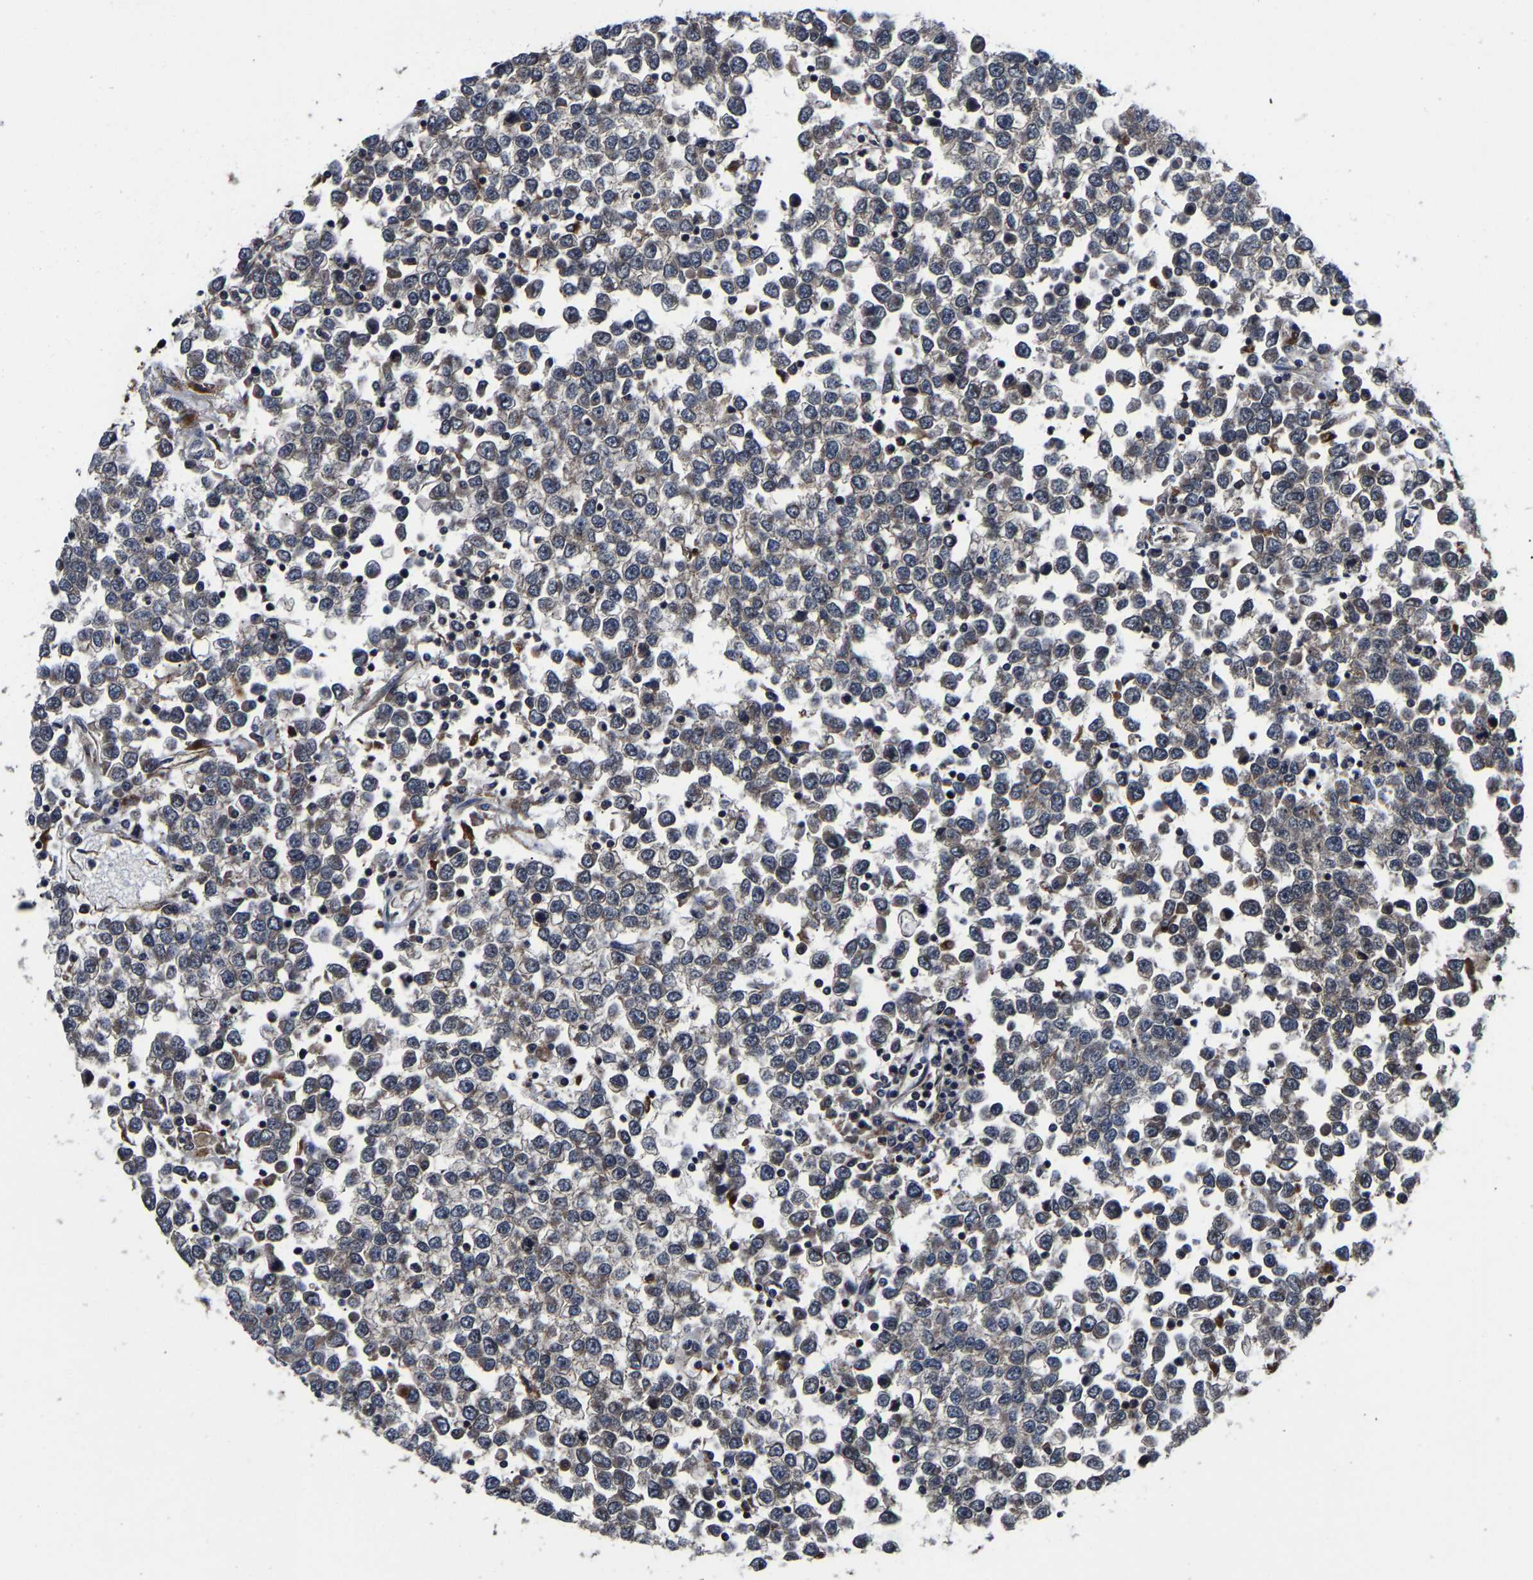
{"staining": {"intensity": "weak", "quantity": "<25%", "location": "cytoplasmic/membranous"}, "tissue": "testis cancer", "cell_type": "Tumor cells", "image_type": "cancer", "snomed": [{"axis": "morphology", "description": "Seminoma, NOS"}, {"axis": "topography", "description": "Testis"}], "caption": "DAB immunohistochemical staining of human testis cancer (seminoma) demonstrates no significant expression in tumor cells.", "gene": "ZCCHC7", "patient": {"sex": "male", "age": 65}}